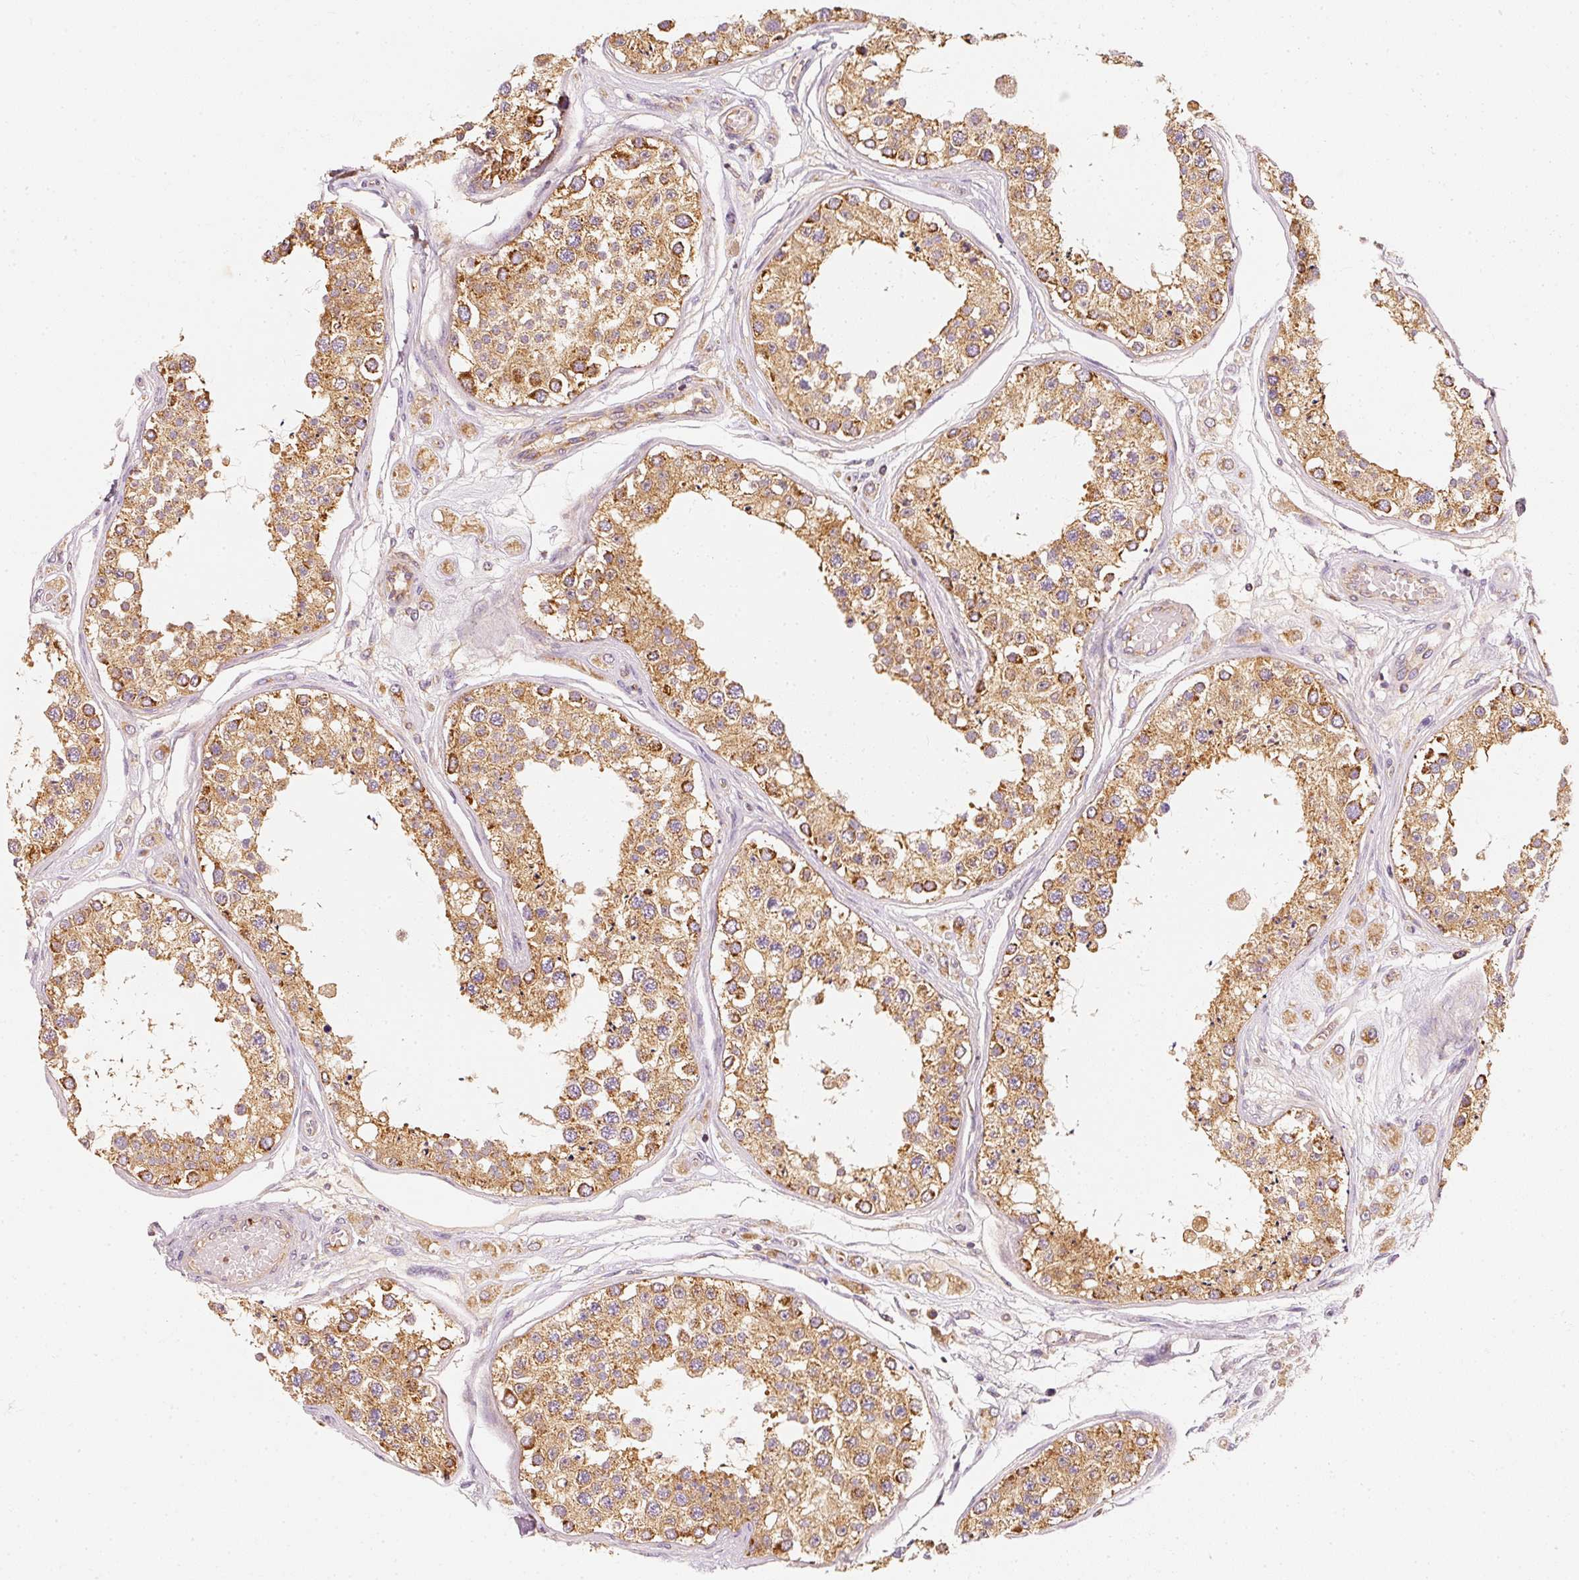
{"staining": {"intensity": "moderate", "quantity": ">75%", "location": "cytoplasmic/membranous"}, "tissue": "testis", "cell_type": "Cells in seminiferous ducts", "image_type": "normal", "snomed": [{"axis": "morphology", "description": "Normal tissue, NOS"}, {"axis": "topography", "description": "Testis"}], "caption": "Immunohistochemical staining of unremarkable human testis displays medium levels of moderate cytoplasmic/membranous staining in approximately >75% of cells in seminiferous ducts. (DAB (3,3'-diaminobenzidine) IHC with brightfield microscopy, high magnification).", "gene": "TOMM40", "patient": {"sex": "male", "age": 25}}